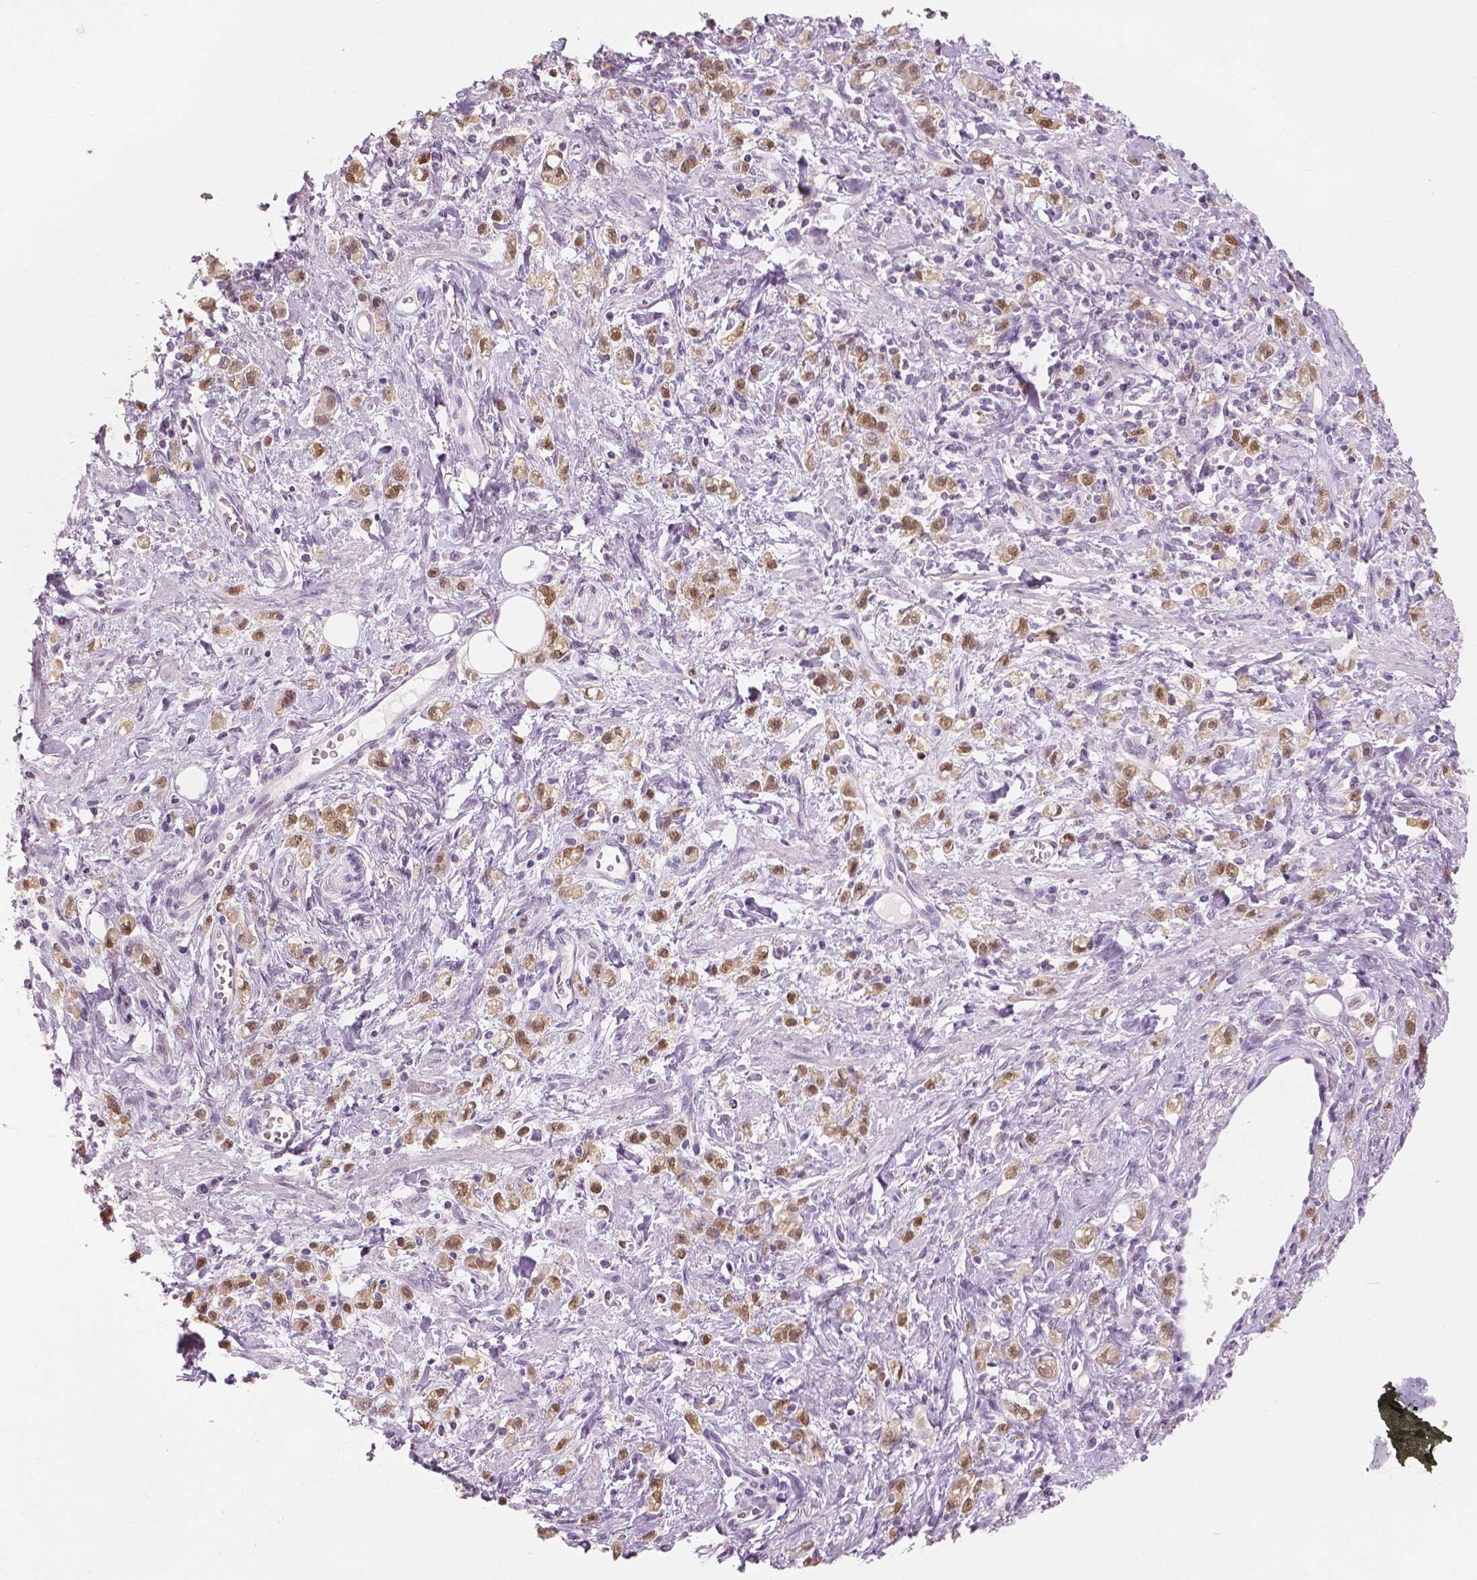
{"staining": {"intensity": "moderate", "quantity": ">75%", "location": "cytoplasmic/membranous,nuclear"}, "tissue": "stomach cancer", "cell_type": "Tumor cells", "image_type": "cancer", "snomed": [{"axis": "morphology", "description": "Adenocarcinoma, NOS"}, {"axis": "topography", "description": "Stomach"}], "caption": "Immunohistochemistry (IHC) image of neoplastic tissue: human adenocarcinoma (stomach) stained using IHC reveals medium levels of moderate protein expression localized specifically in the cytoplasmic/membranous and nuclear of tumor cells, appearing as a cytoplasmic/membranous and nuclear brown color.", "gene": "GALM", "patient": {"sex": "male", "age": 77}}